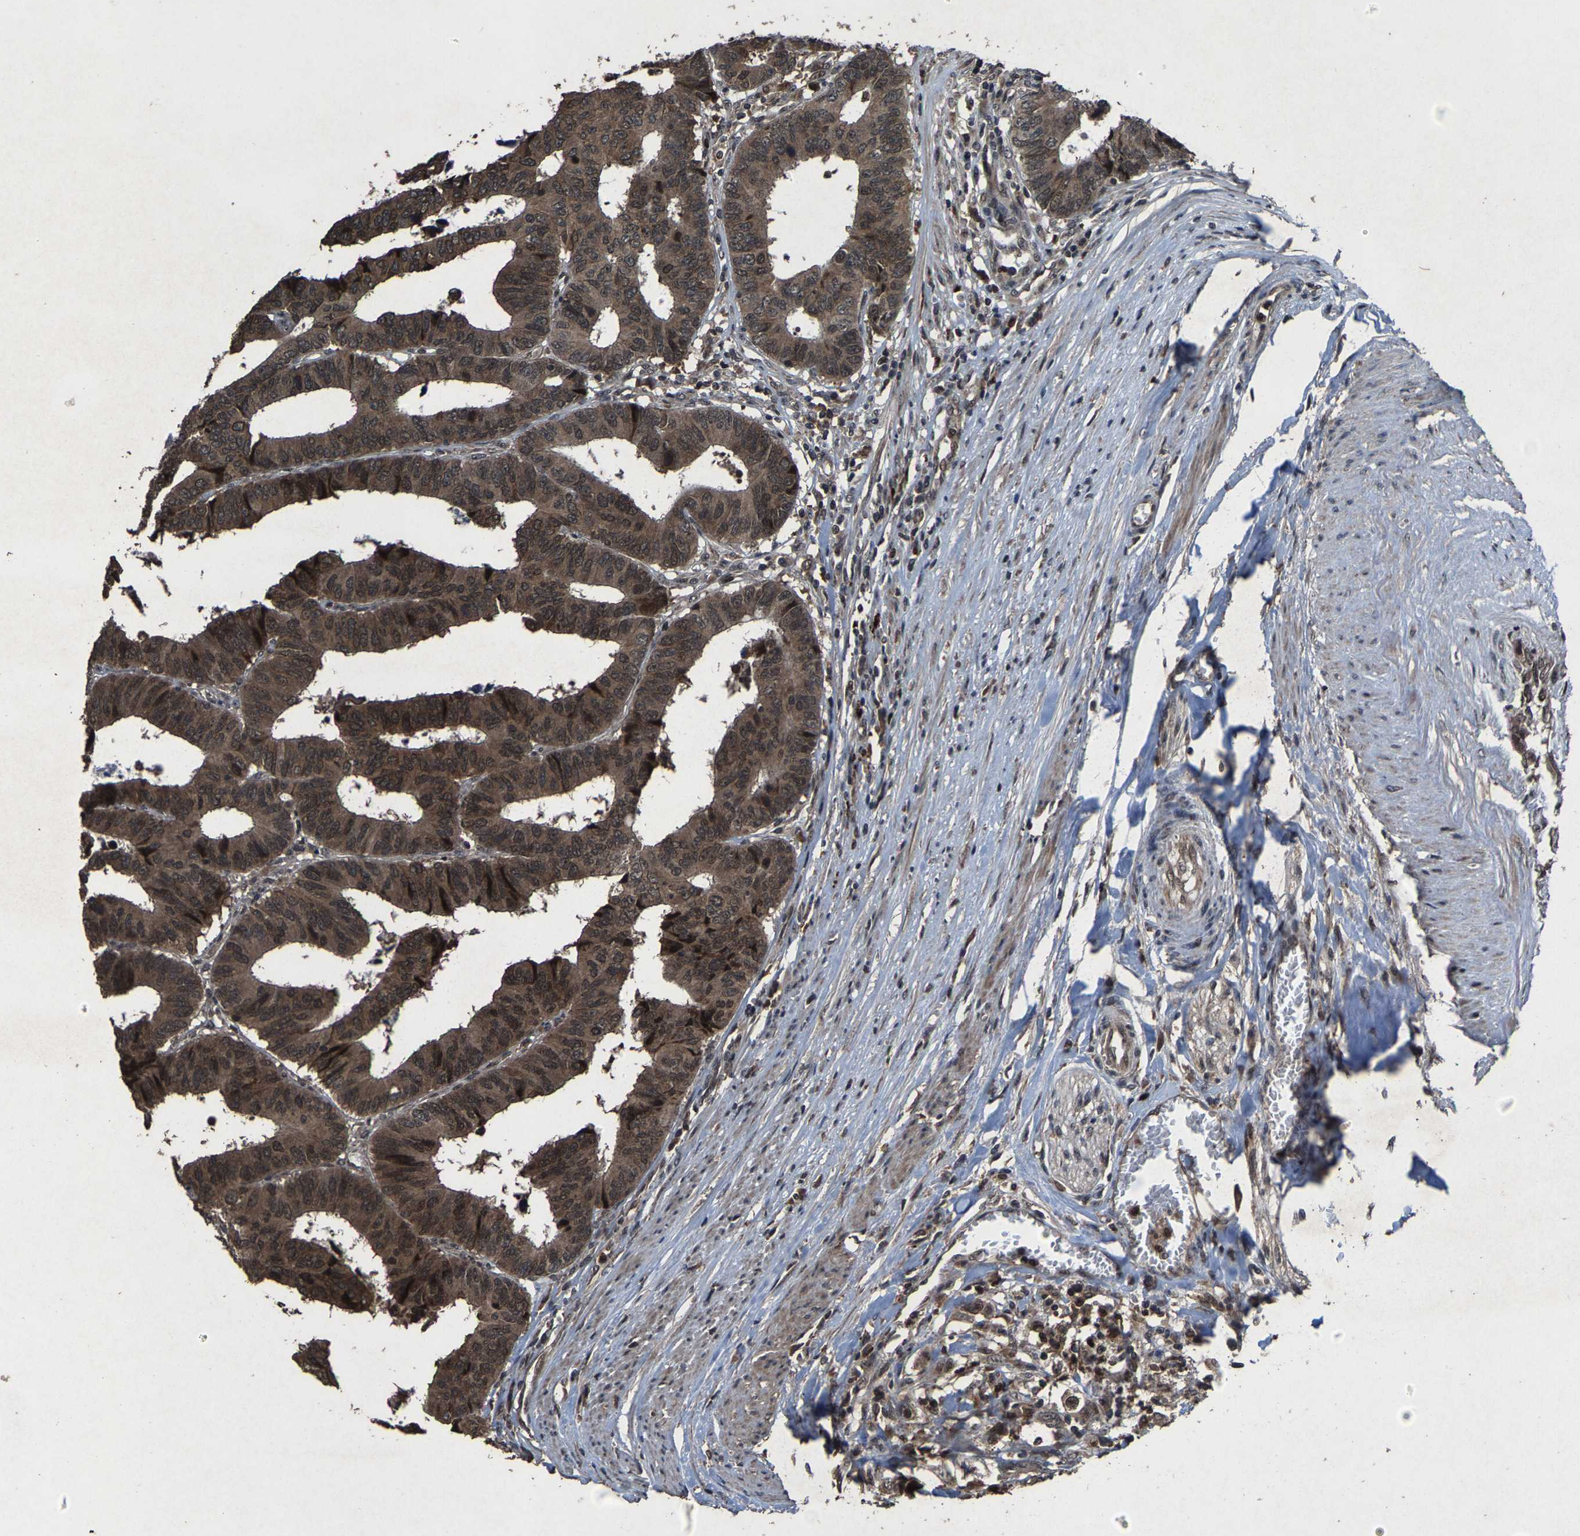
{"staining": {"intensity": "moderate", "quantity": ">75%", "location": "cytoplasmic/membranous,nuclear"}, "tissue": "colorectal cancer", "cell_type": "Tumor cells", "image_type": "cancer", "snomed": [{"axis": "morphology", "description": "Adenocarcinoma, NOS"}, {"axis": "topography", "description": "Rectum"}], "caption": "Brown immunohistochemical staining in human colorectal cancer demonstrates moderate cytoplasmic/membranous and nuclear positivity in about >75% of tumor cells.", "gene": "HAUS6", "patient": {"sex": "male", "age": 84}}